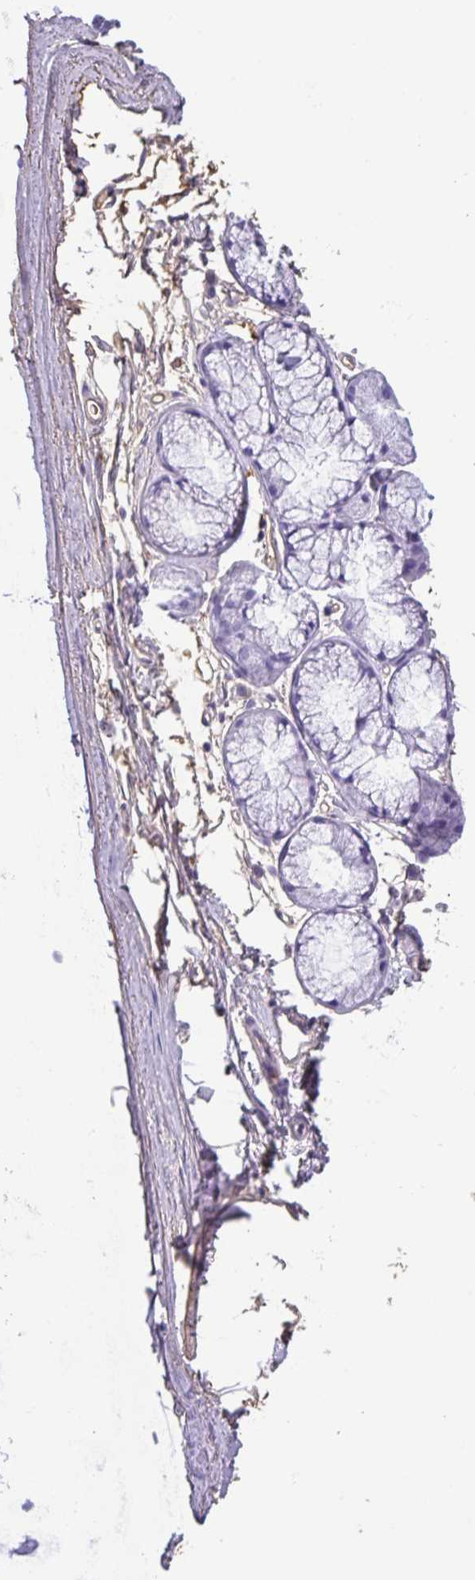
{"staining": {"intensity": "negative", "quantity": "none", "location": "none"}, "tissue": "adipose tissue", "cell_type": "Adipocytes", "image_type": "normal", "snomed": [{"axis": "morphology", "description": "Normal tissue, NOS"}, {"axis": "topography", "description": "Lymph node"}, {"axis": "topography", "description": "Cartilage tissue"}, {"axis": "topography", "description": "Bronchus"}], "caption": "High magnification brightfield microscopy of unremarkable adipose tissue stained with DAB (brown) and counterstained with hematoxylin (blue): adipocytes show no significant expression.", "gene": "HOXC12", "patient": {"sex": "female", "age": 70}}